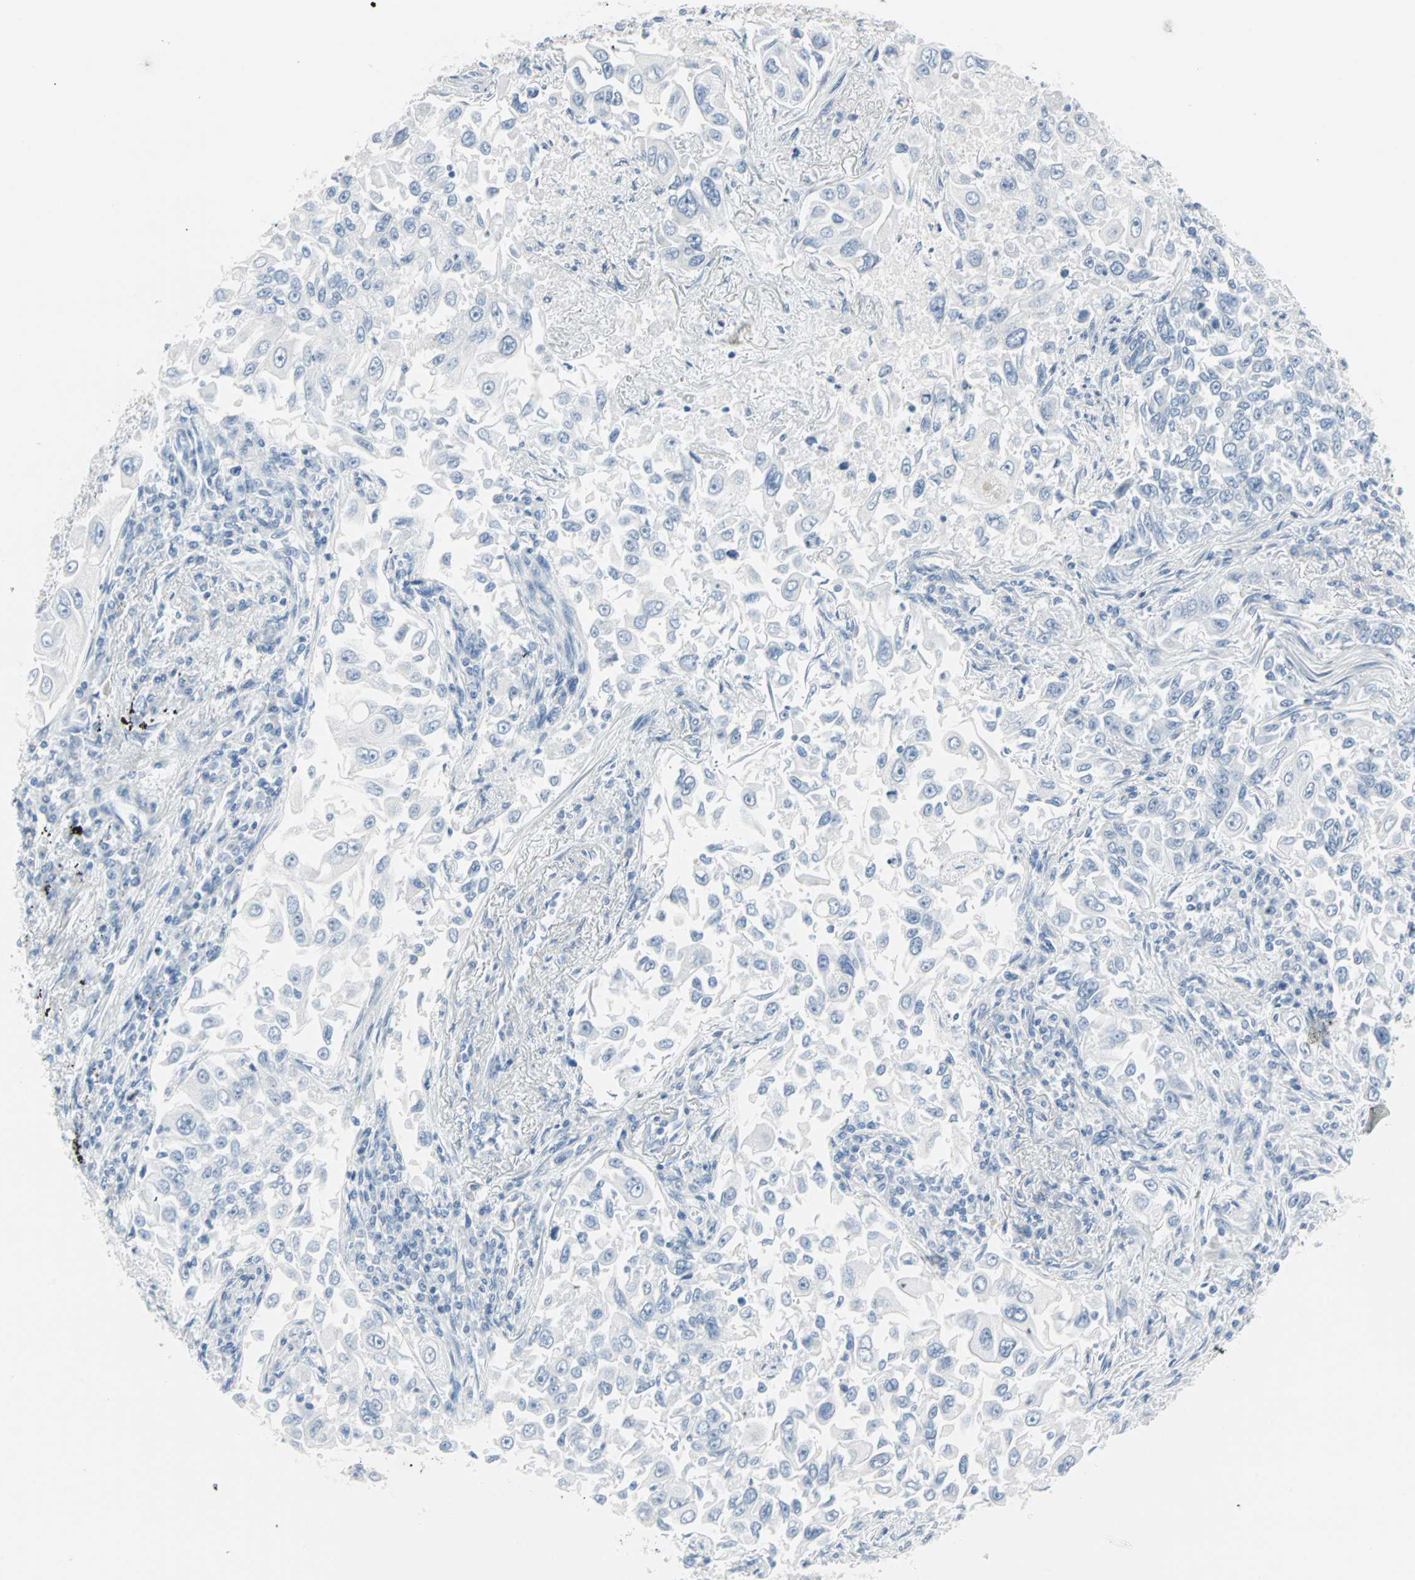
{"staining": {"intensity": "negative", "quantity": "none", "location": "none"}, "tissue": "lung cancer", "cell_type": "Tumor cells", "image_type": "cancer", "snomed": [{"axis": "morphology", "description": "Adenocarcinoma, NOS"}, {"axis": "topography", "description": "Lung"}], "caption": "Tumor cells show no significant protein expression in lung cancer (adenocarcinoma). (Stains: DAB (3,3'-diaminobenzidine) immunohistochemistry (IHC) with hematoxylin counter stain, Microscopy: brightfield microscopy at high magnification).", "gene": "STX1A", "patient": {"sex": "male", "age": 84}}